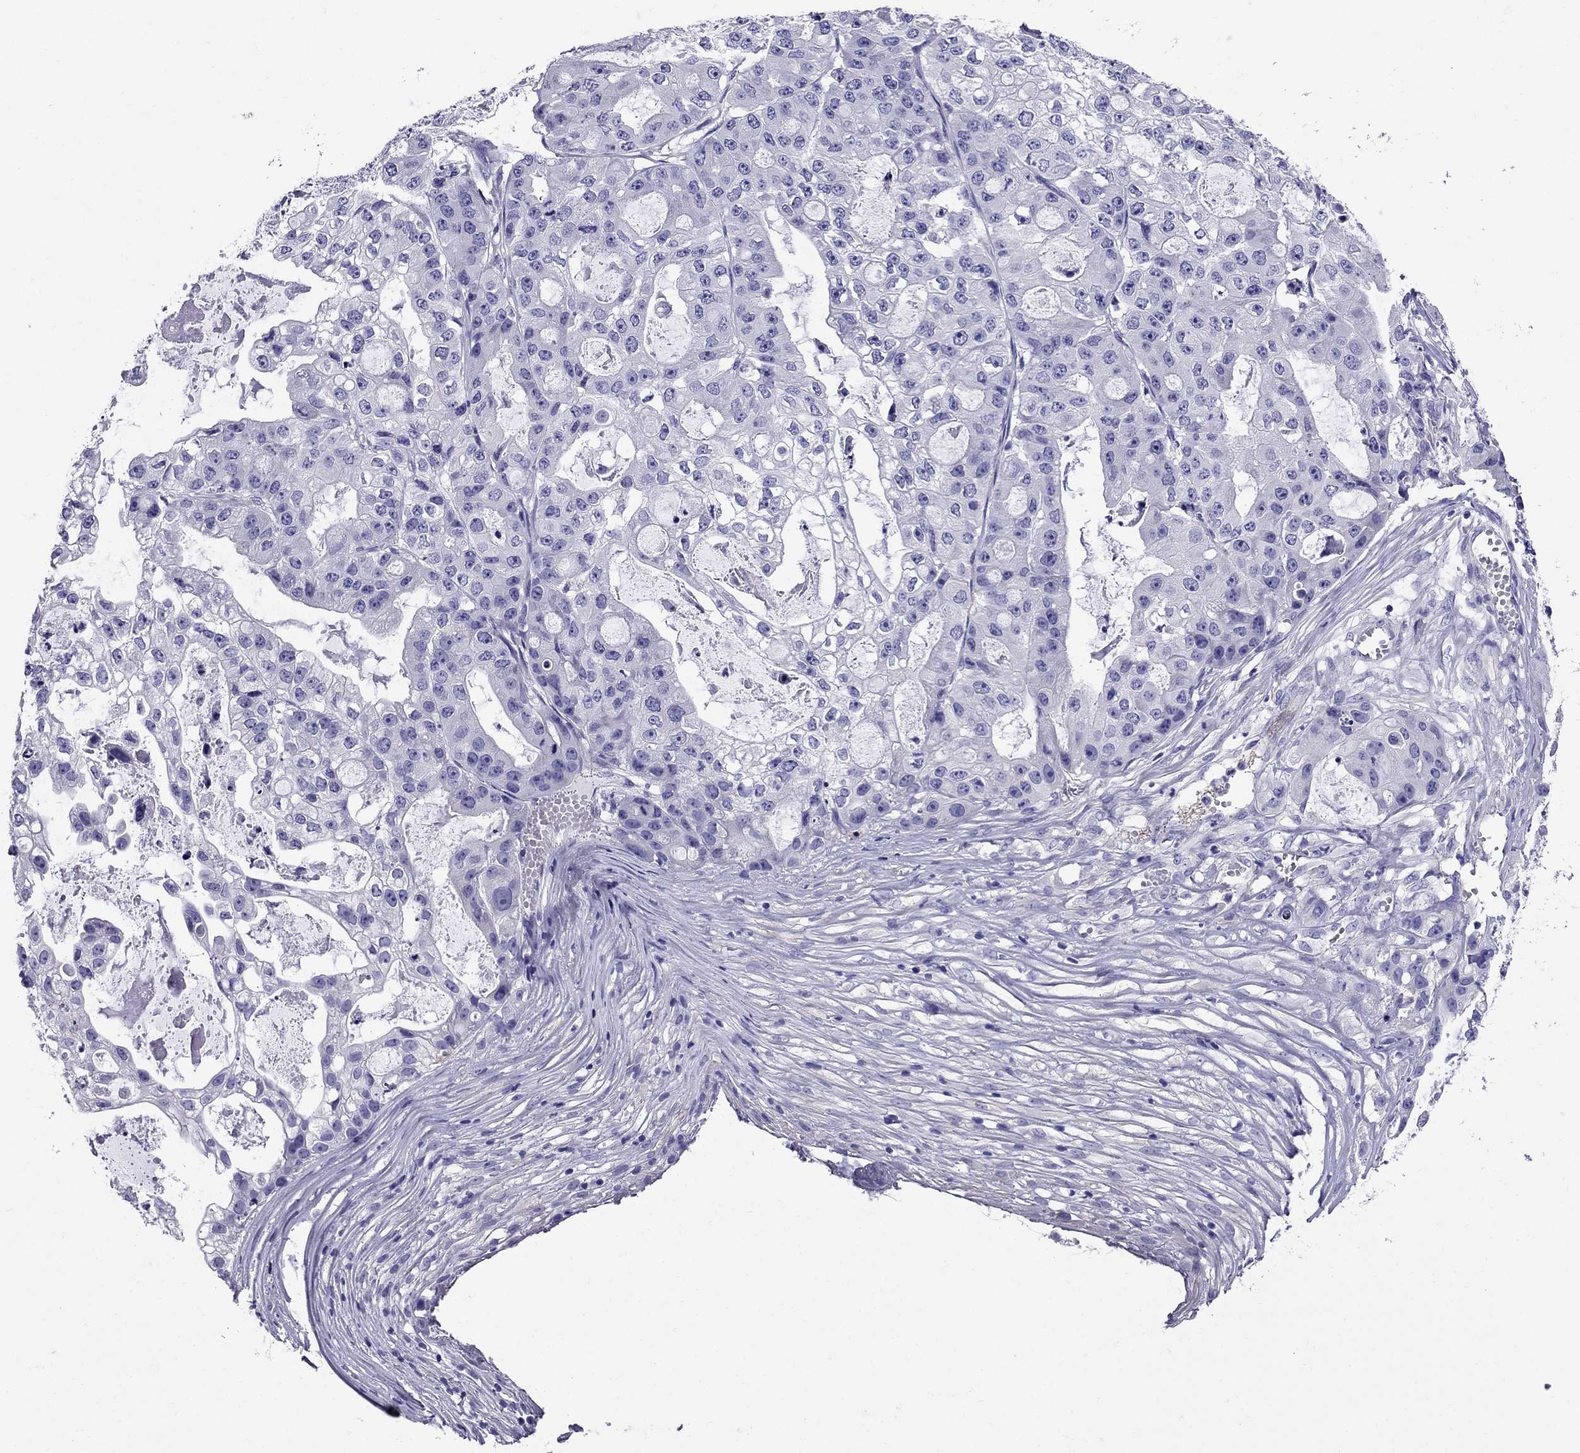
{"staining": {"intensity": "negative", "quantity": "none", "location": "none"}, "tissue": "ovarian cancer", "cell_type": "Tumor cells", "image_type": "cancer", "snomed": [{"axis": "morphology", "description": "Cystadenocarcinoma, serous, NOS"}, {"axis": "topography", "description": "Ovary"}], "caption": "IHC histopathology image of neoplastic tissue: human ovarian serous cystadenocarcinoma stained with DAB (3,3'-diaminobenzidine) displays no significant protein positivity in tumor cells.", "gene": "GPR50", "patient": {"sex": "female", "age": 56}}